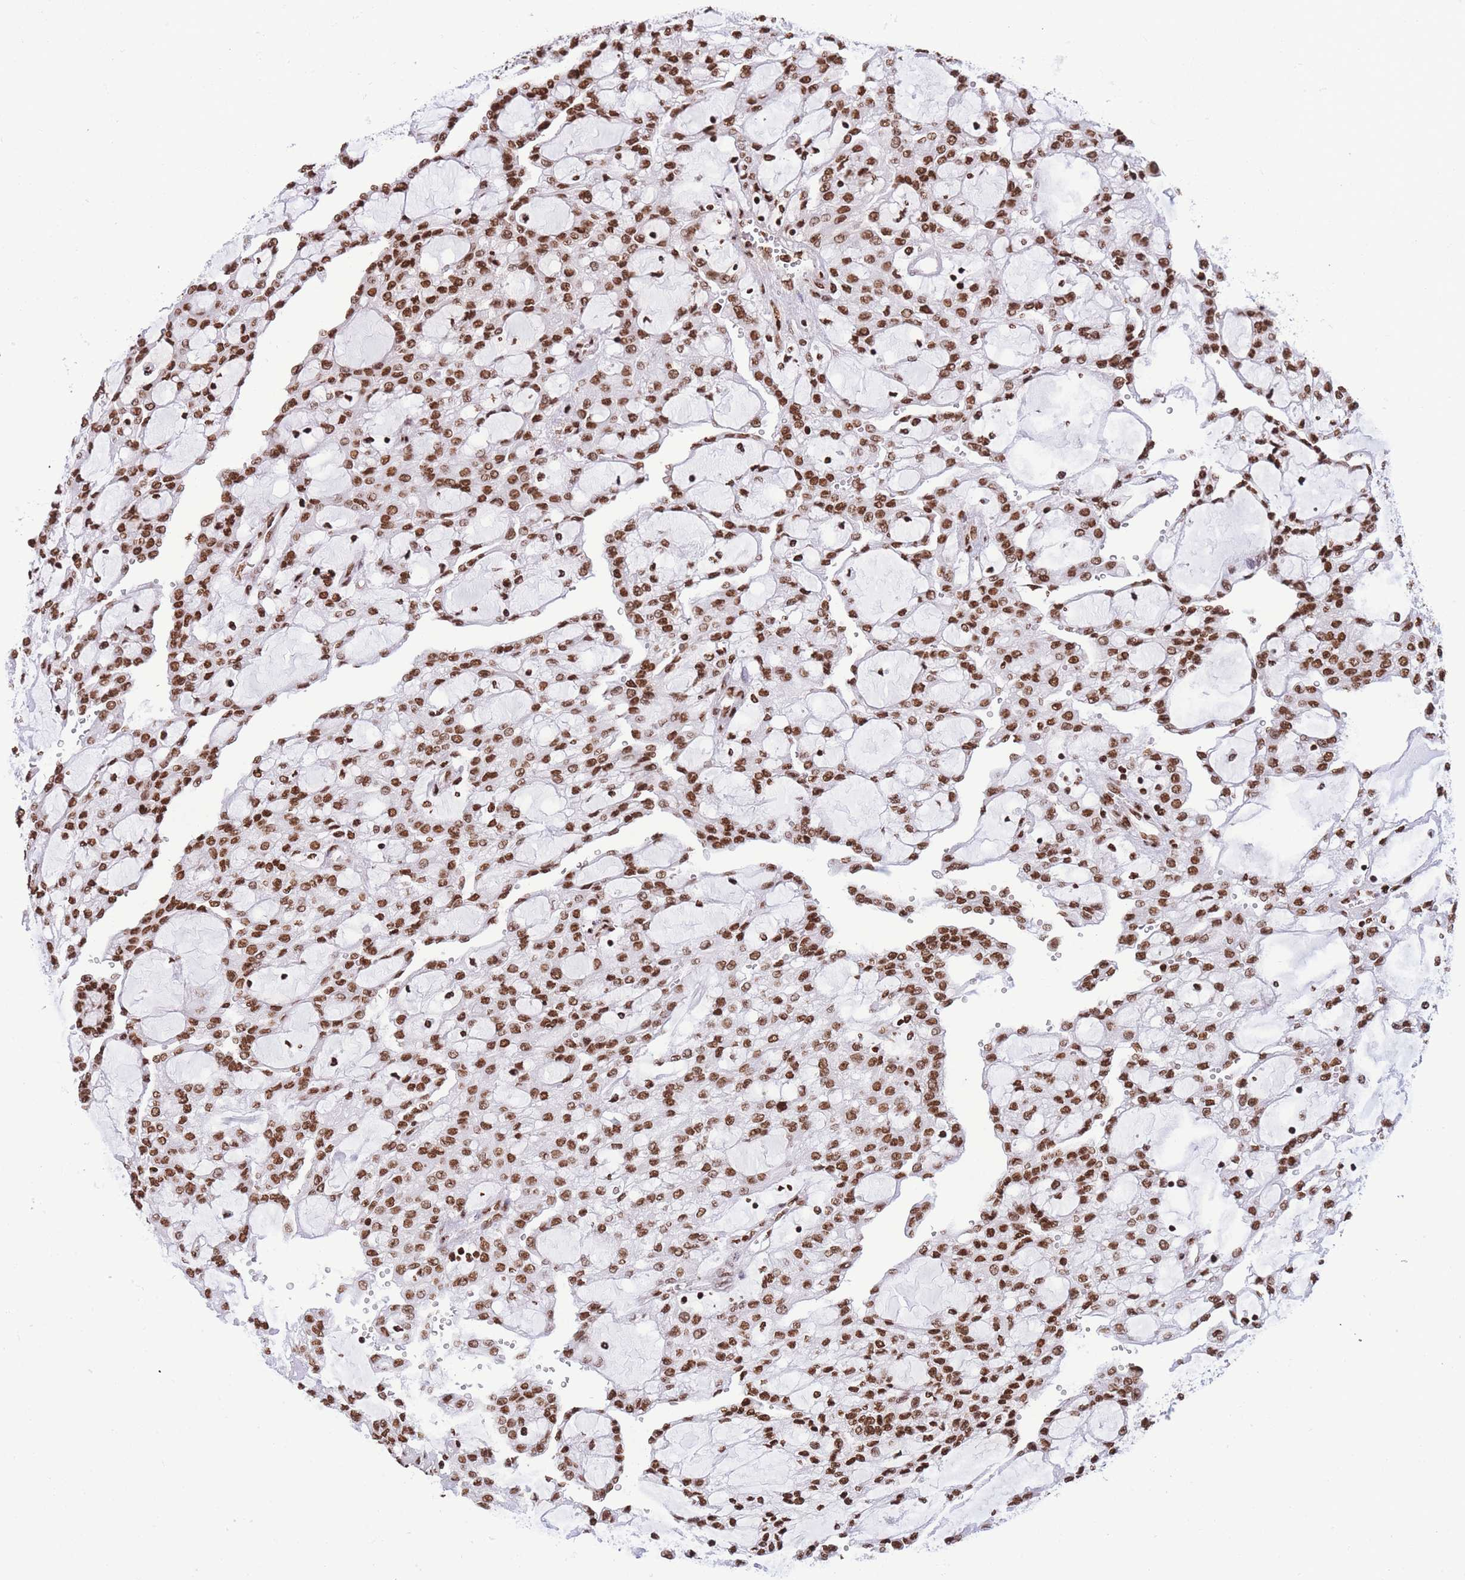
{"staining": {"intensity": "strong", "quantity": ">75%", "location": "nuclear"}, "tissue": "renal cancer", "cell_type": "Tumor cells", "image_type": "cancer", "snomed": [{"axis": "morphology", "description": "Adenocarcinoma, NOS"}, {"axis": "topography", "description": "Kidney"}], "caption": "Protein analysis of adenocarcinoma (renal) tissue reveals strong nuclear positivity in about >75% of tumor cells.", "gene": "H2BC11", "patient": {"sex": "male", "age": 63}}